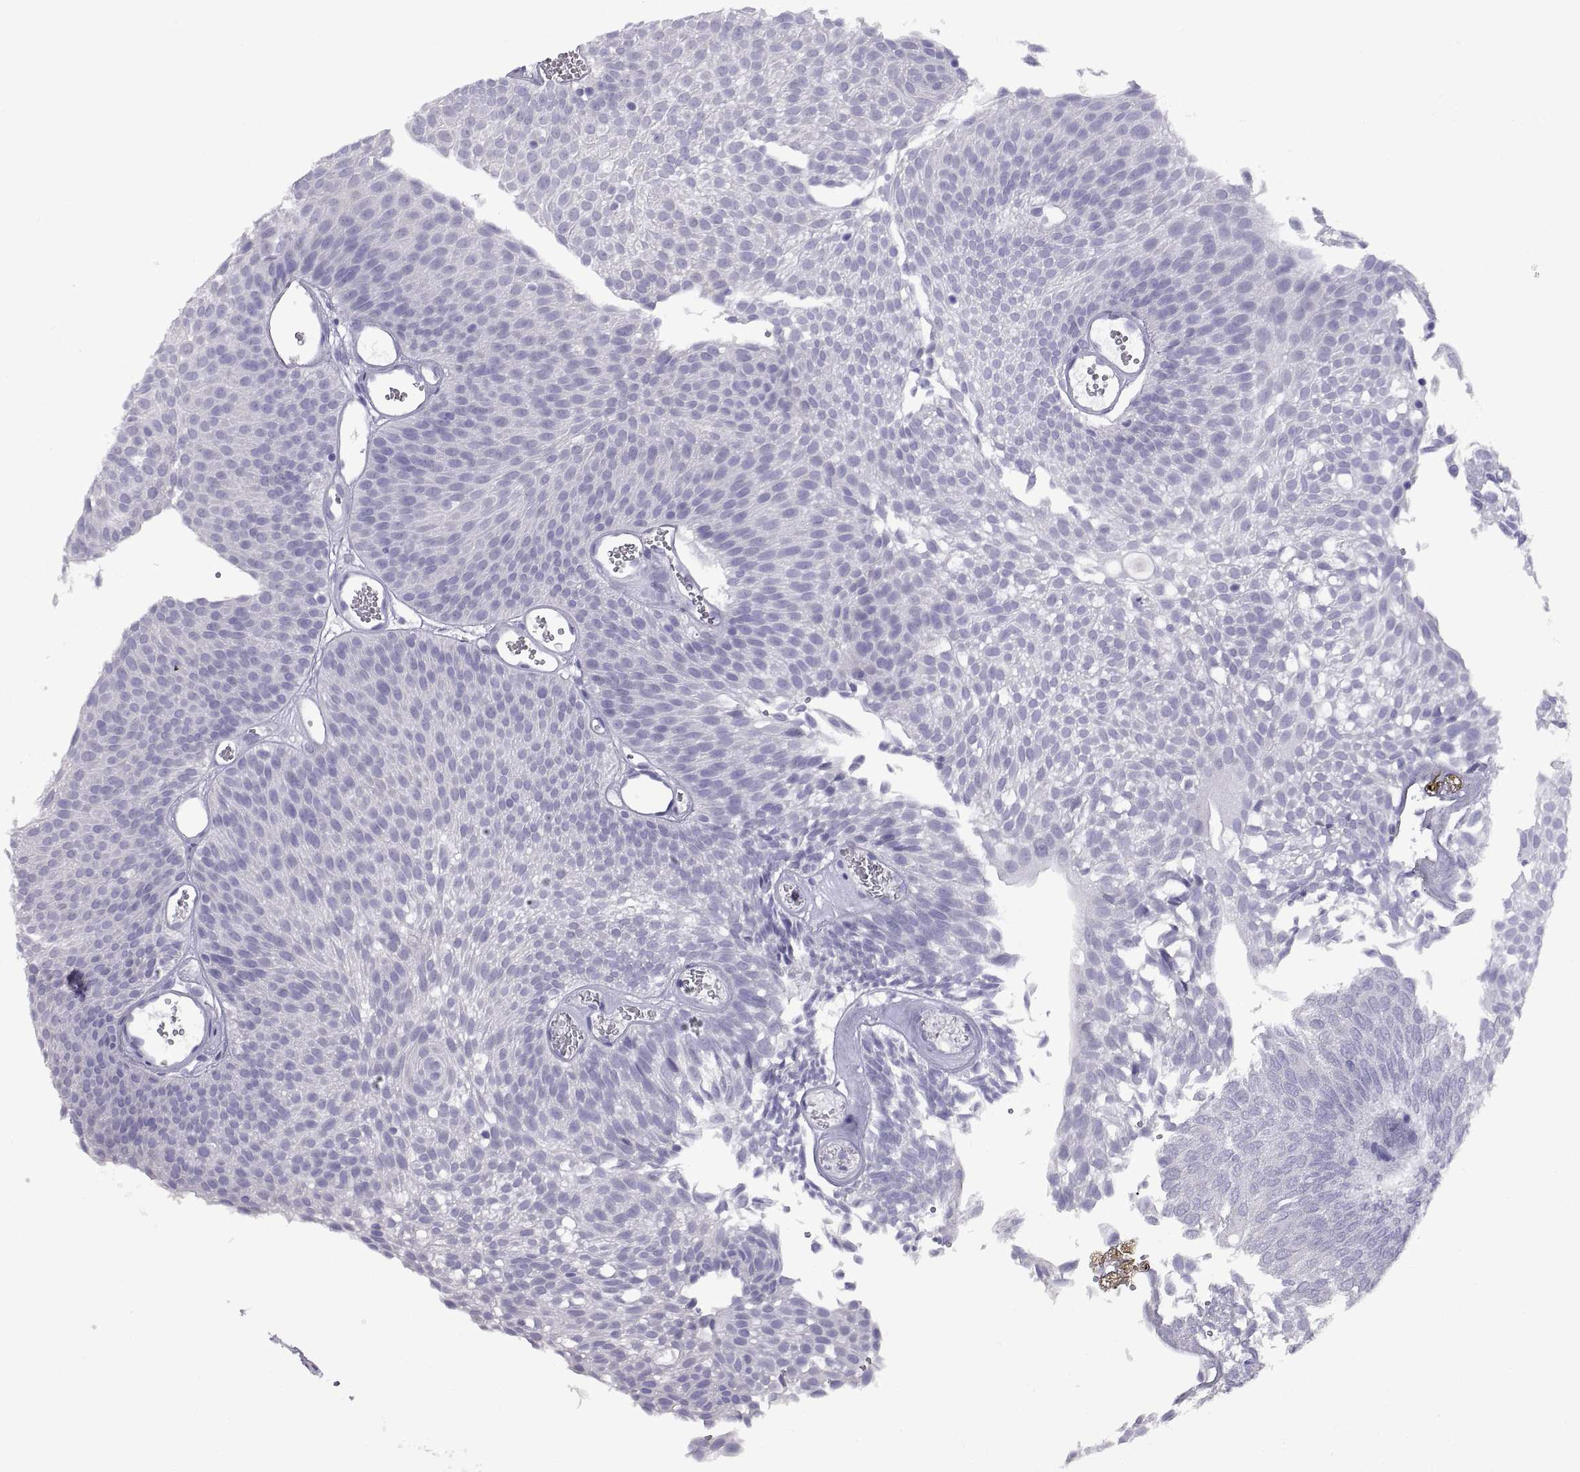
{"staining": {"intensity": "negative", "quantity": "none", "location": "none"}, "tissue": "urothelial cancer", "cell_type": "Tumor cells", "image_type": "cancer", "snomed": [{"axis": "morphology", "description": "Urothelial carcinoma, Low grade"}, {"axis": "topography", "description": "Urinary bladder"}], "caption": "This micrograph is of urothelial cancer stained with immunohistochemistry to label a protein in brown with the nuclei are counter-stained blue. There is no expression in tumor cells. (DAB (3,3'-diaminobenzidine) immunohistochemistry, high magnification).", "gene": "RGS20", "patient": {"sex": "male", "age": 52}}